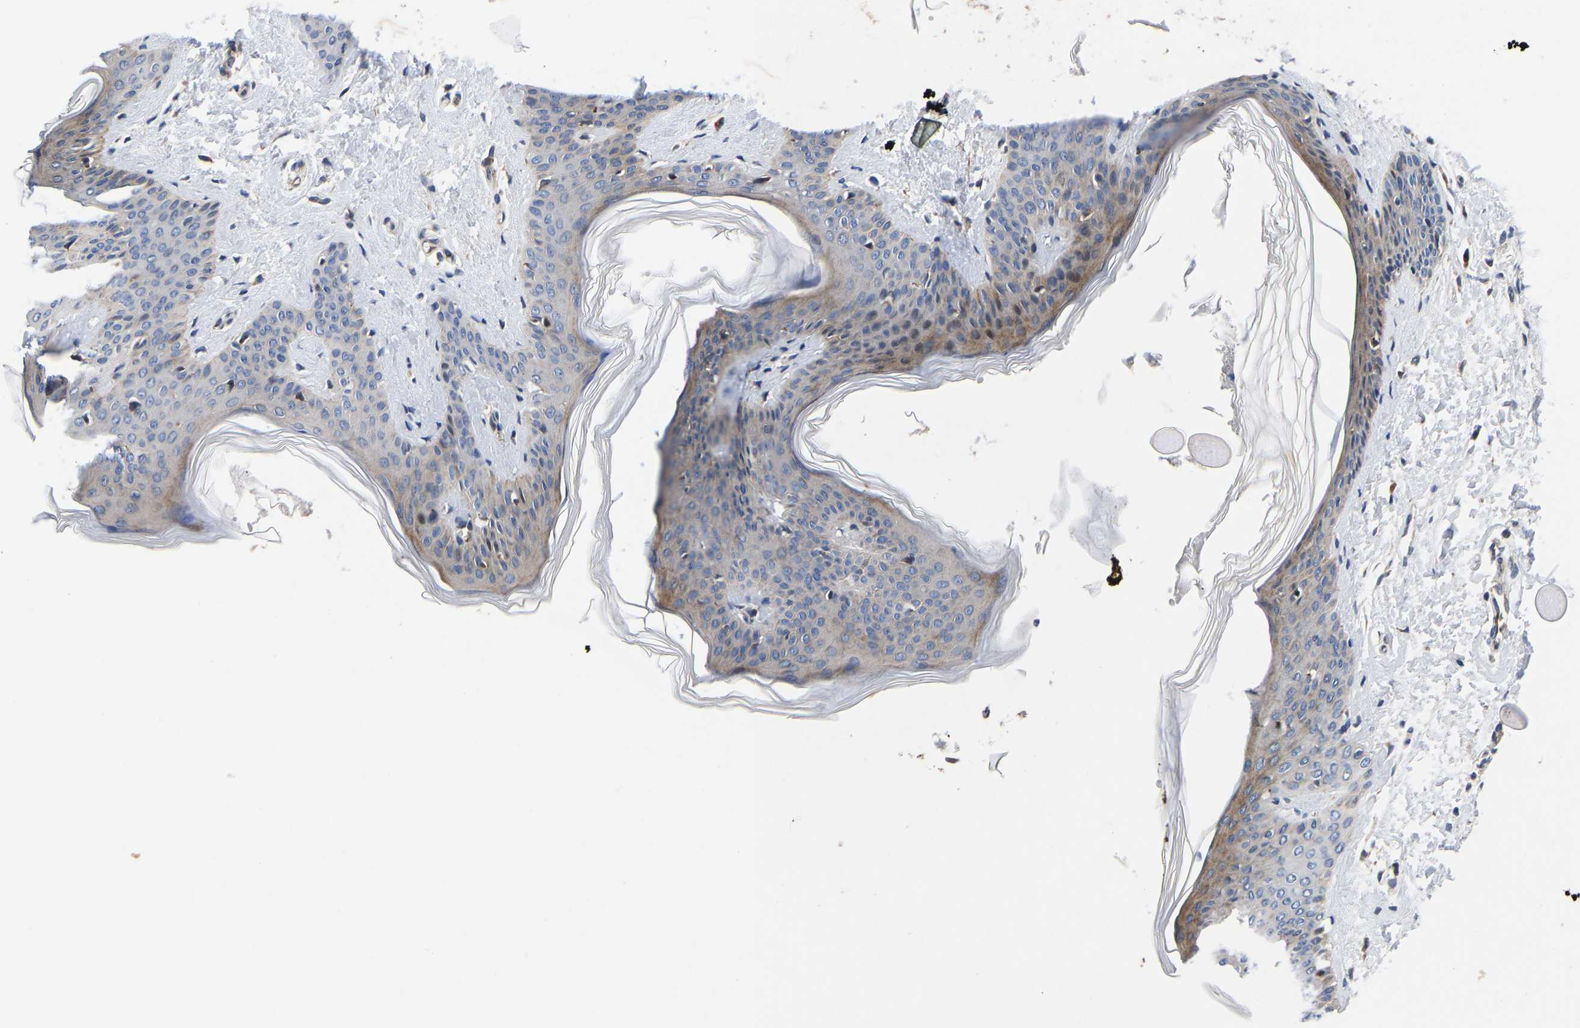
{"staining": {"intensity": "moderate", "quantity": ">75%", "location": "cytoplasmic/membranous"}, "tissue": "skin", "cell_type": "Fibroblasts", "image_type": "normal", "snomed": [{"axis": "morphology", "description": "Normal tissue, NOS"}, {"axis": "topography", "description": "Skin"}], "caption": "Immunohistochemical staining of benign skin reveals medium levels of moderate cytoplasmic/membranous positivity in approximately >75% of fibroblasts.", "gene": "TMEM38B", "patient": {"sex": "female", "age": 17}}